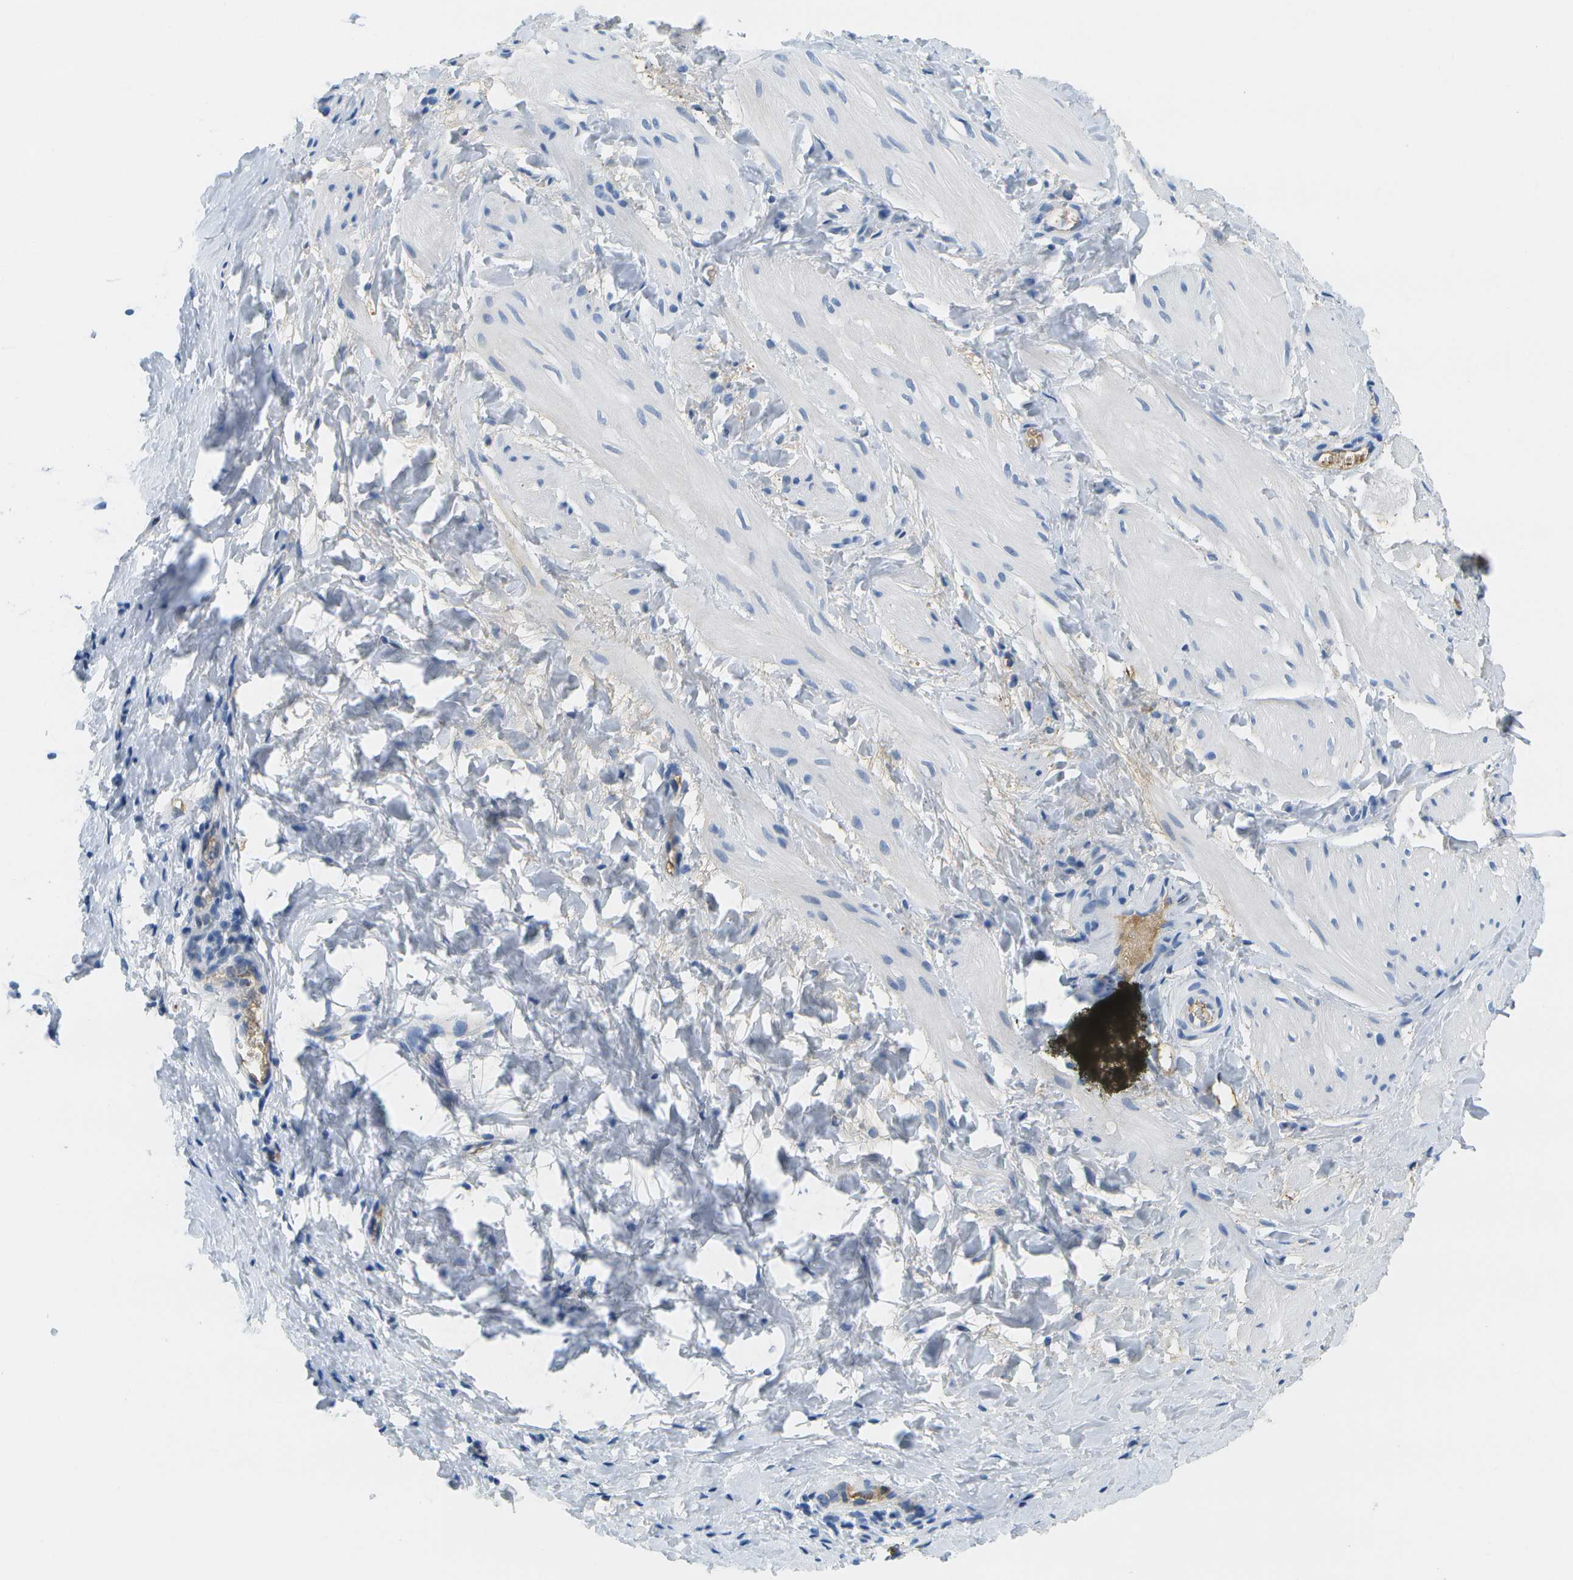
{"staining": {"intensity": "negative", "quantity": "none", "location": "none"}, "tissue": "smooth muscle", "cell_type": "Smooth muscle cells", "image_type": "normal", "snomed": [{"axis": "morphology", "description": "Normal tissue, NOS"}, {"axis": "topography", "description": "Smooth muscle"}], "caption": "IHC of unremarkable human smooth muscle exhibits no staining in smooth muscle cells.", "gene": "SERPINA1", "patient": {"sex": "male", "age": 16}}